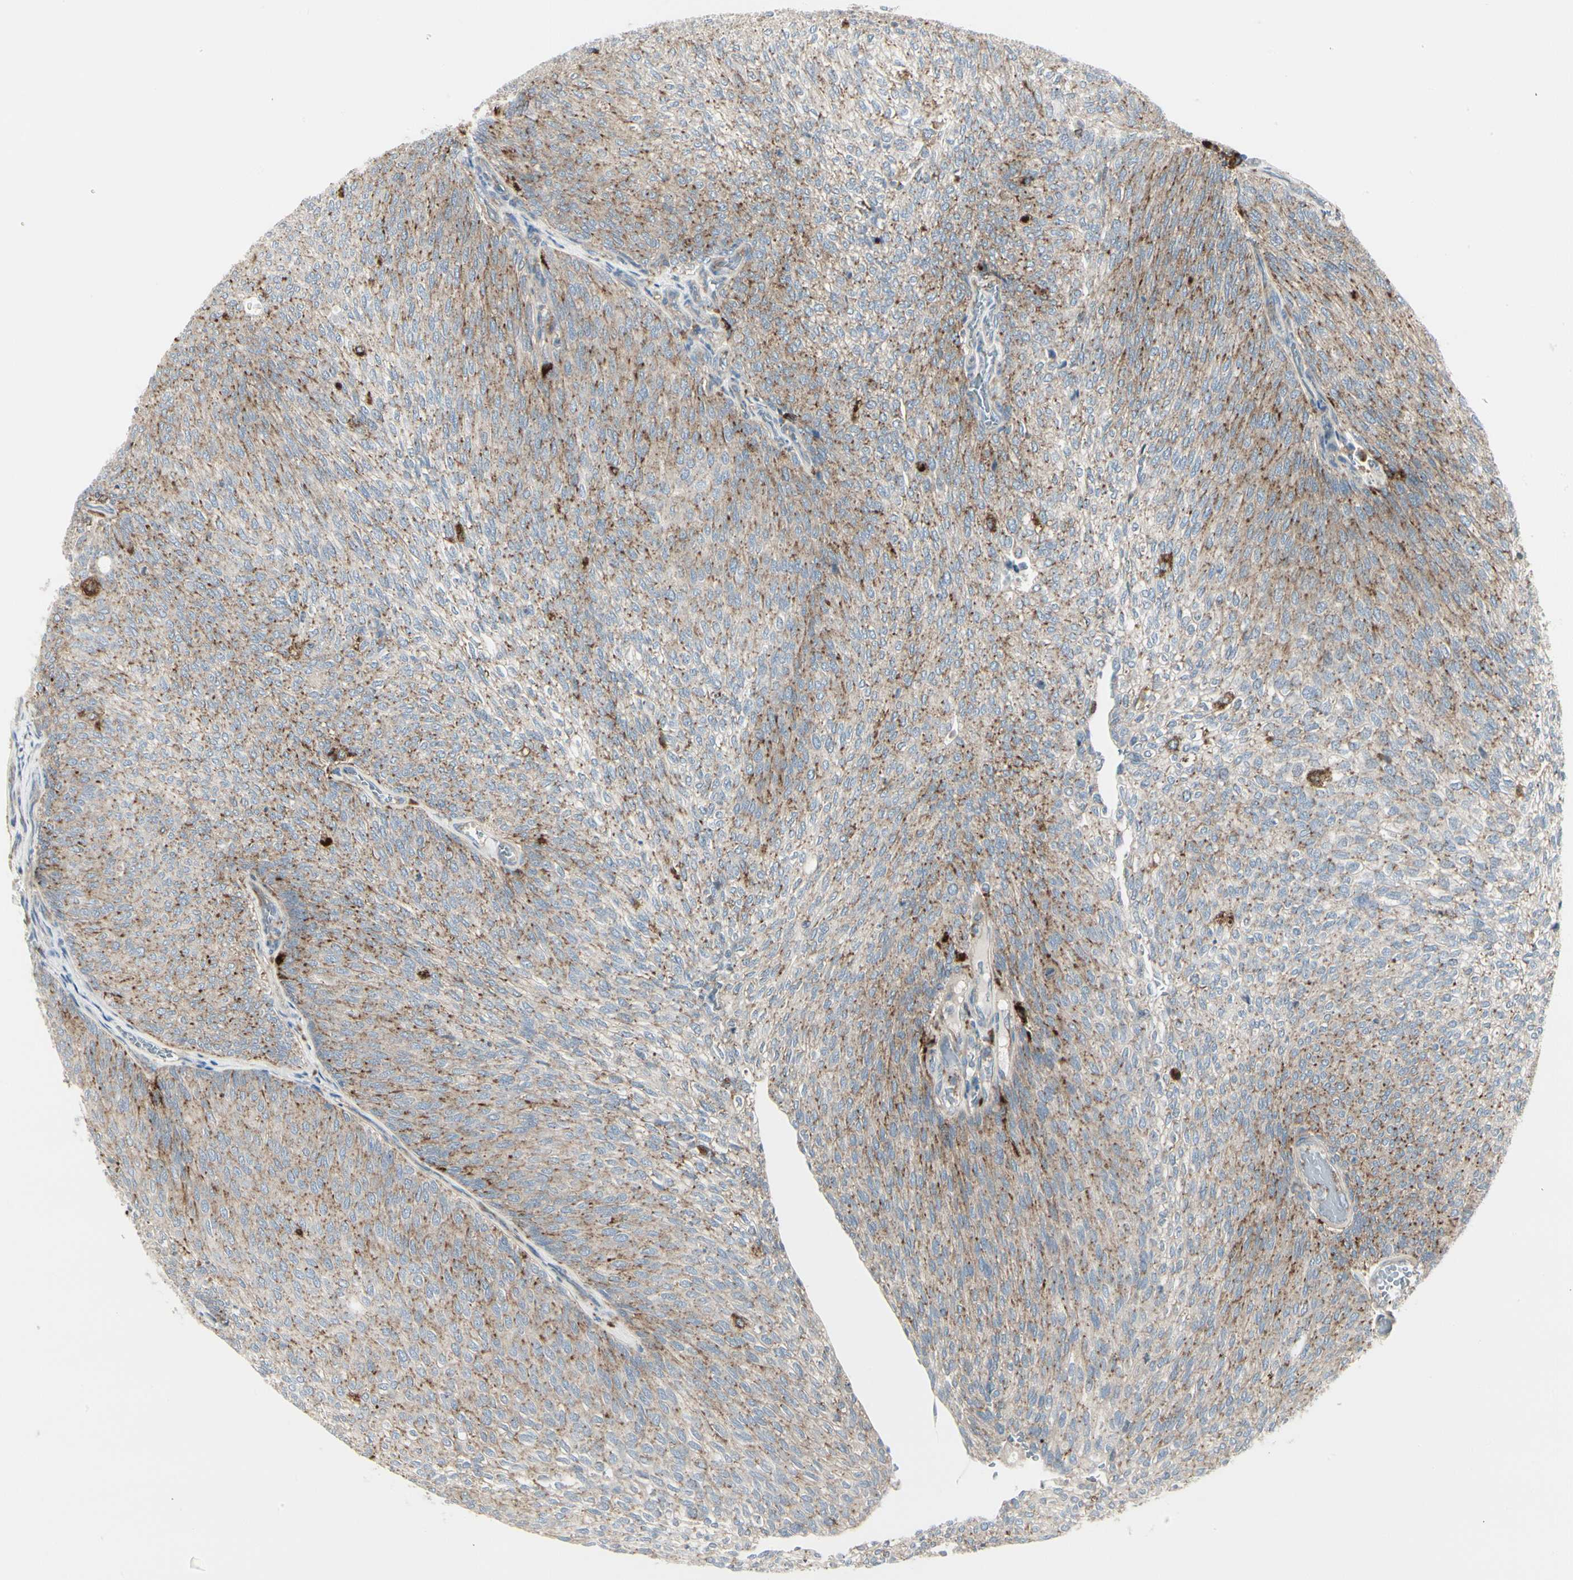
{"staining": {"intensity": "strong", "quantity": "<25%", "location": "cytoplasmic/membranous"}, "tissue": "urothelial cancer", "cell_type": "Tumor cells", "image_type": "cancer", "snomed": [{"axis": "morphology", "description": "Urothelial carcinoma, Low grade"}, {"axis": "topography", "description": "Urinary bladder"}], "caption": "There is medium levels of strong cytoplasmic/membranous staining in tumor cells of urothelial cancer, as demonstrated by immunohistochemical staining (brown color).", "gene": "ATP6V1B2", "patient": {"sex": "female", "age": 79}}